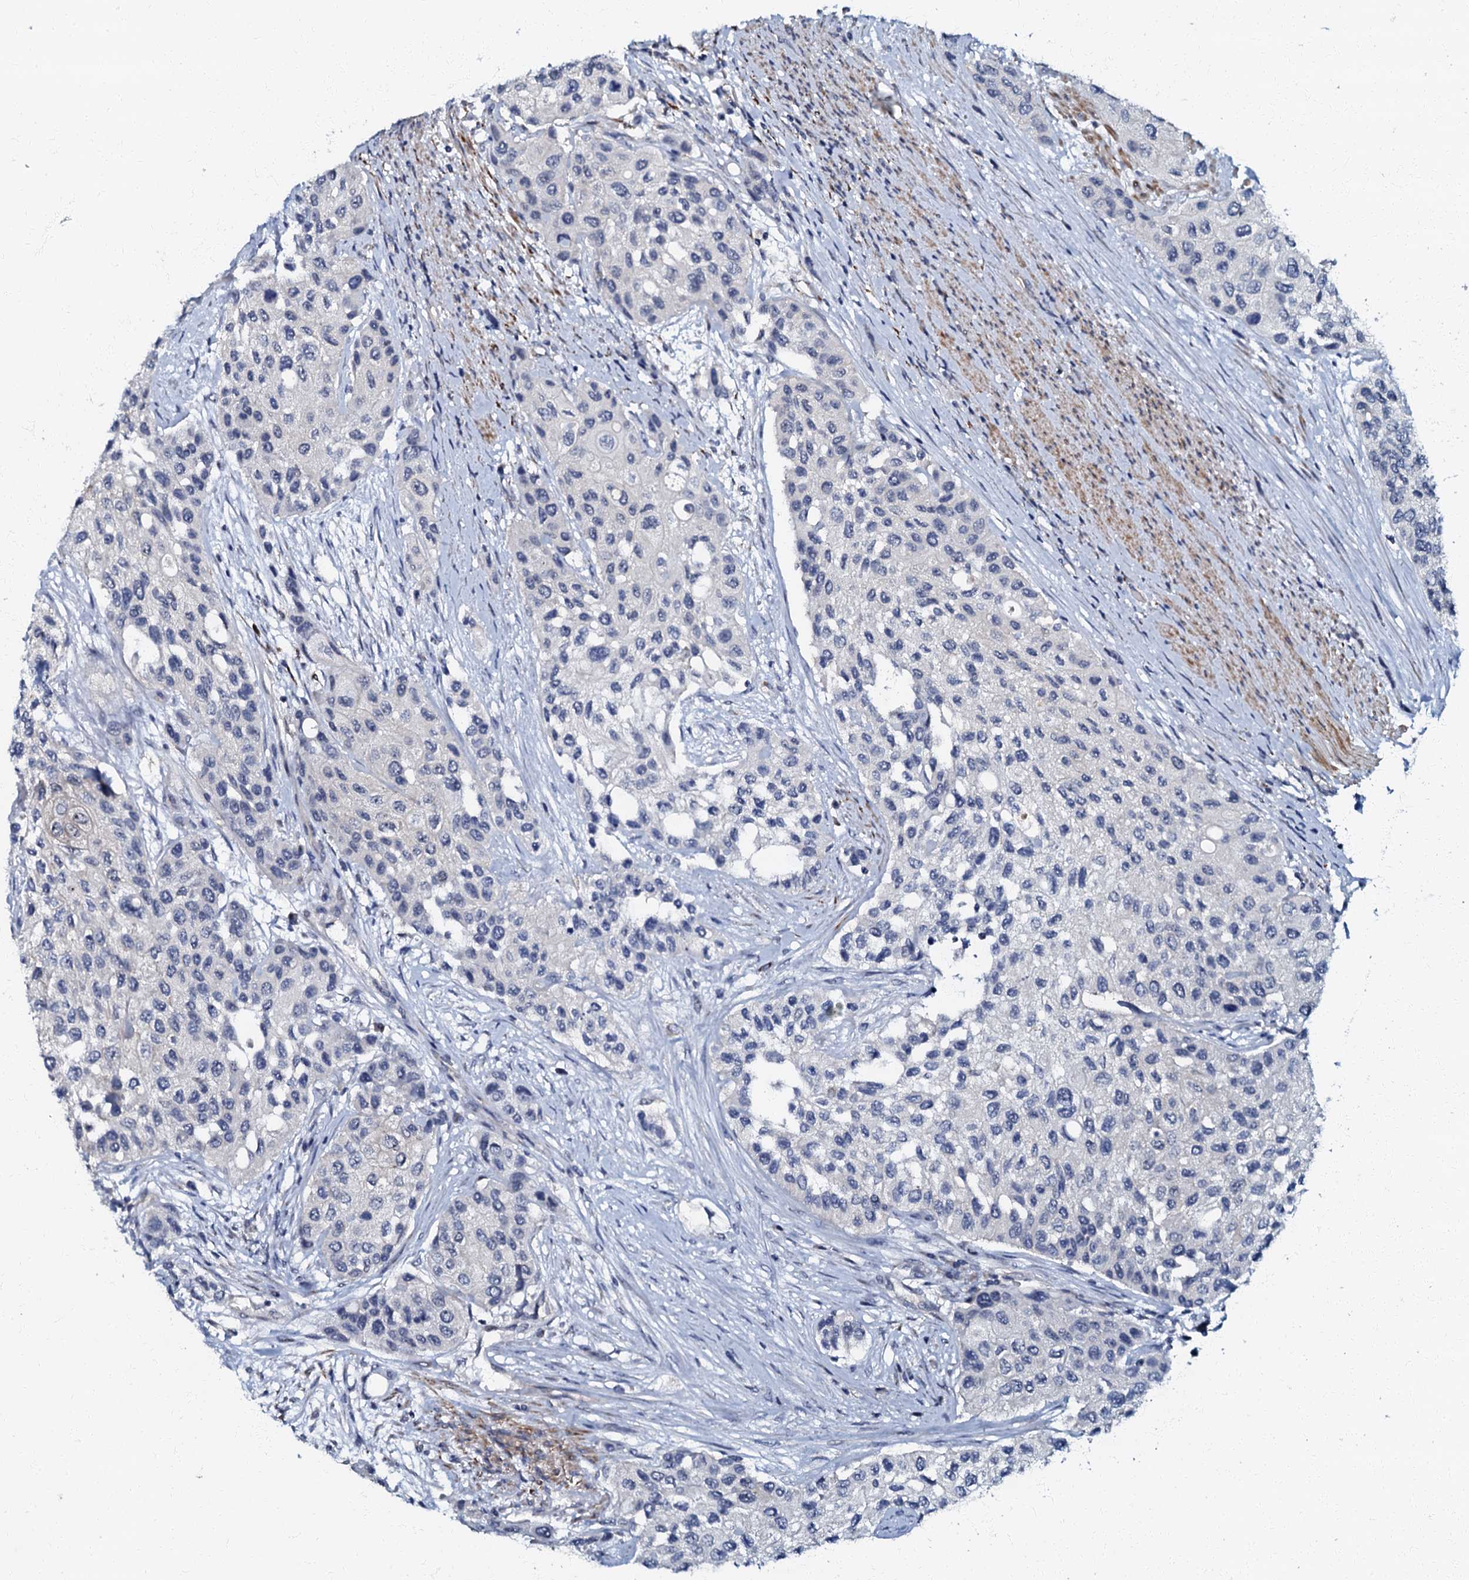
{"staining": {"intensity": "negative", "quantity": "none", "location": "none"}, "tissue": "urothelial cancer", "cell_type": "Tumor cells", "image_type": "cancer", "snomed": [{"axis": "morphology", "description": "Normal tissue, NOS"}, {"axis": "morphology", "description": "Urothelial carcinoma, High grade"}, {"axis": "topography", "description": "Vascular tissue"}, {"axis": "topography", "description": "Urinary bladder"}], "caption": "Urothelial cancer stained for a protein using immunohistochemistry exhibits no expression tumor cells.", "gene": "OLAH", "patient": {"sex": "female", "age": 56}}